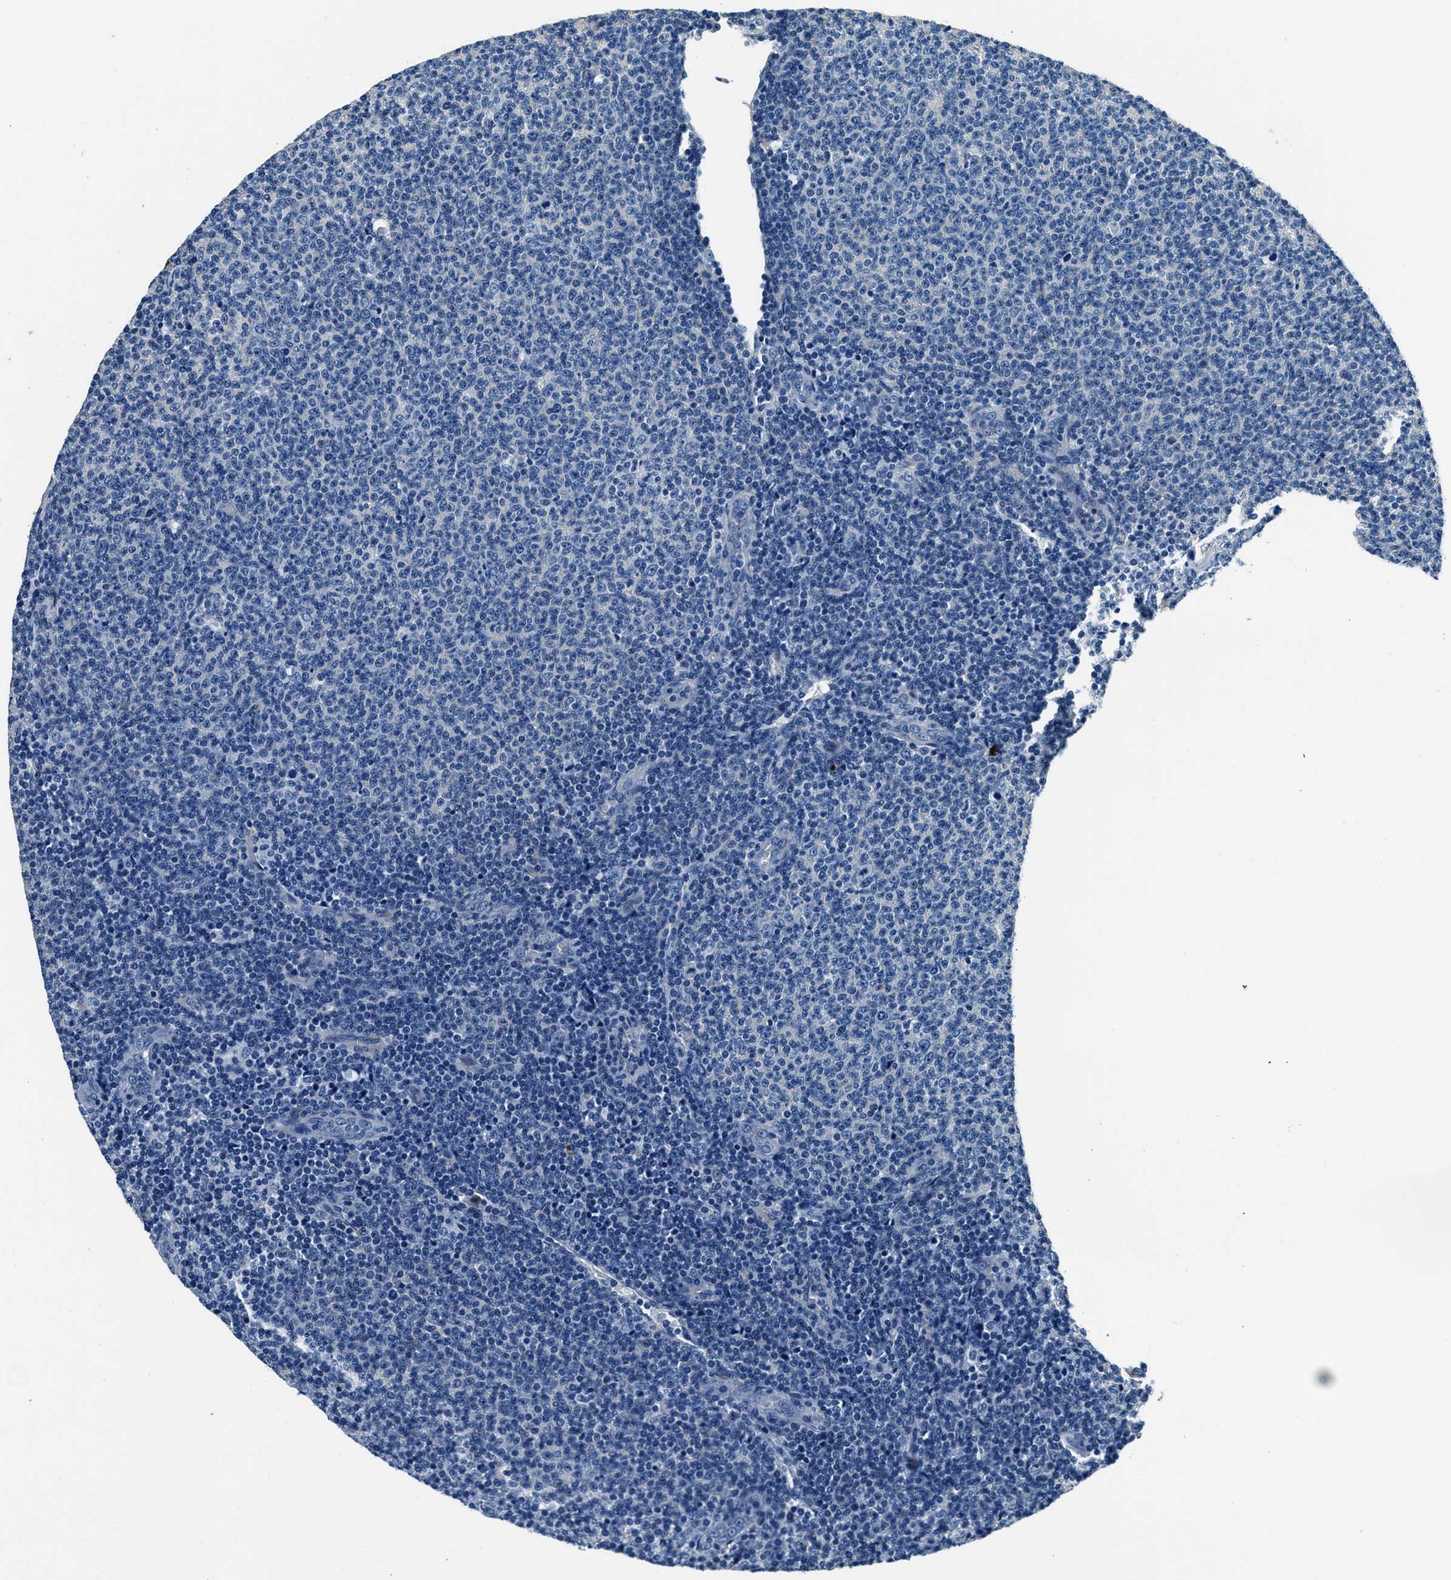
{"staining": {"intensity": "negative", "quantity": "none", "location": "none"}, "tissue": "lymphoma", "cell_type": "Tumor cells", "image_type": "cancer", "snomed": [{"axis": "morphology", "description": "Malignant lymphoma, non-Hodgkin's type, Low grade"}, {"axis": "topography", "description": "Lymph node"}], "caption": "IHC photomicrograph of human lymphoma stained for a protein (brown), which displays no positivity in tumor cells. The staining was performed using DAB to visualize the protein expression in brown, while the nuclei were stained in blue with hematoxylin (Magnification: 20x).", "gene": "TMEM186", "patient": {"sex": "male", "age": 66}}